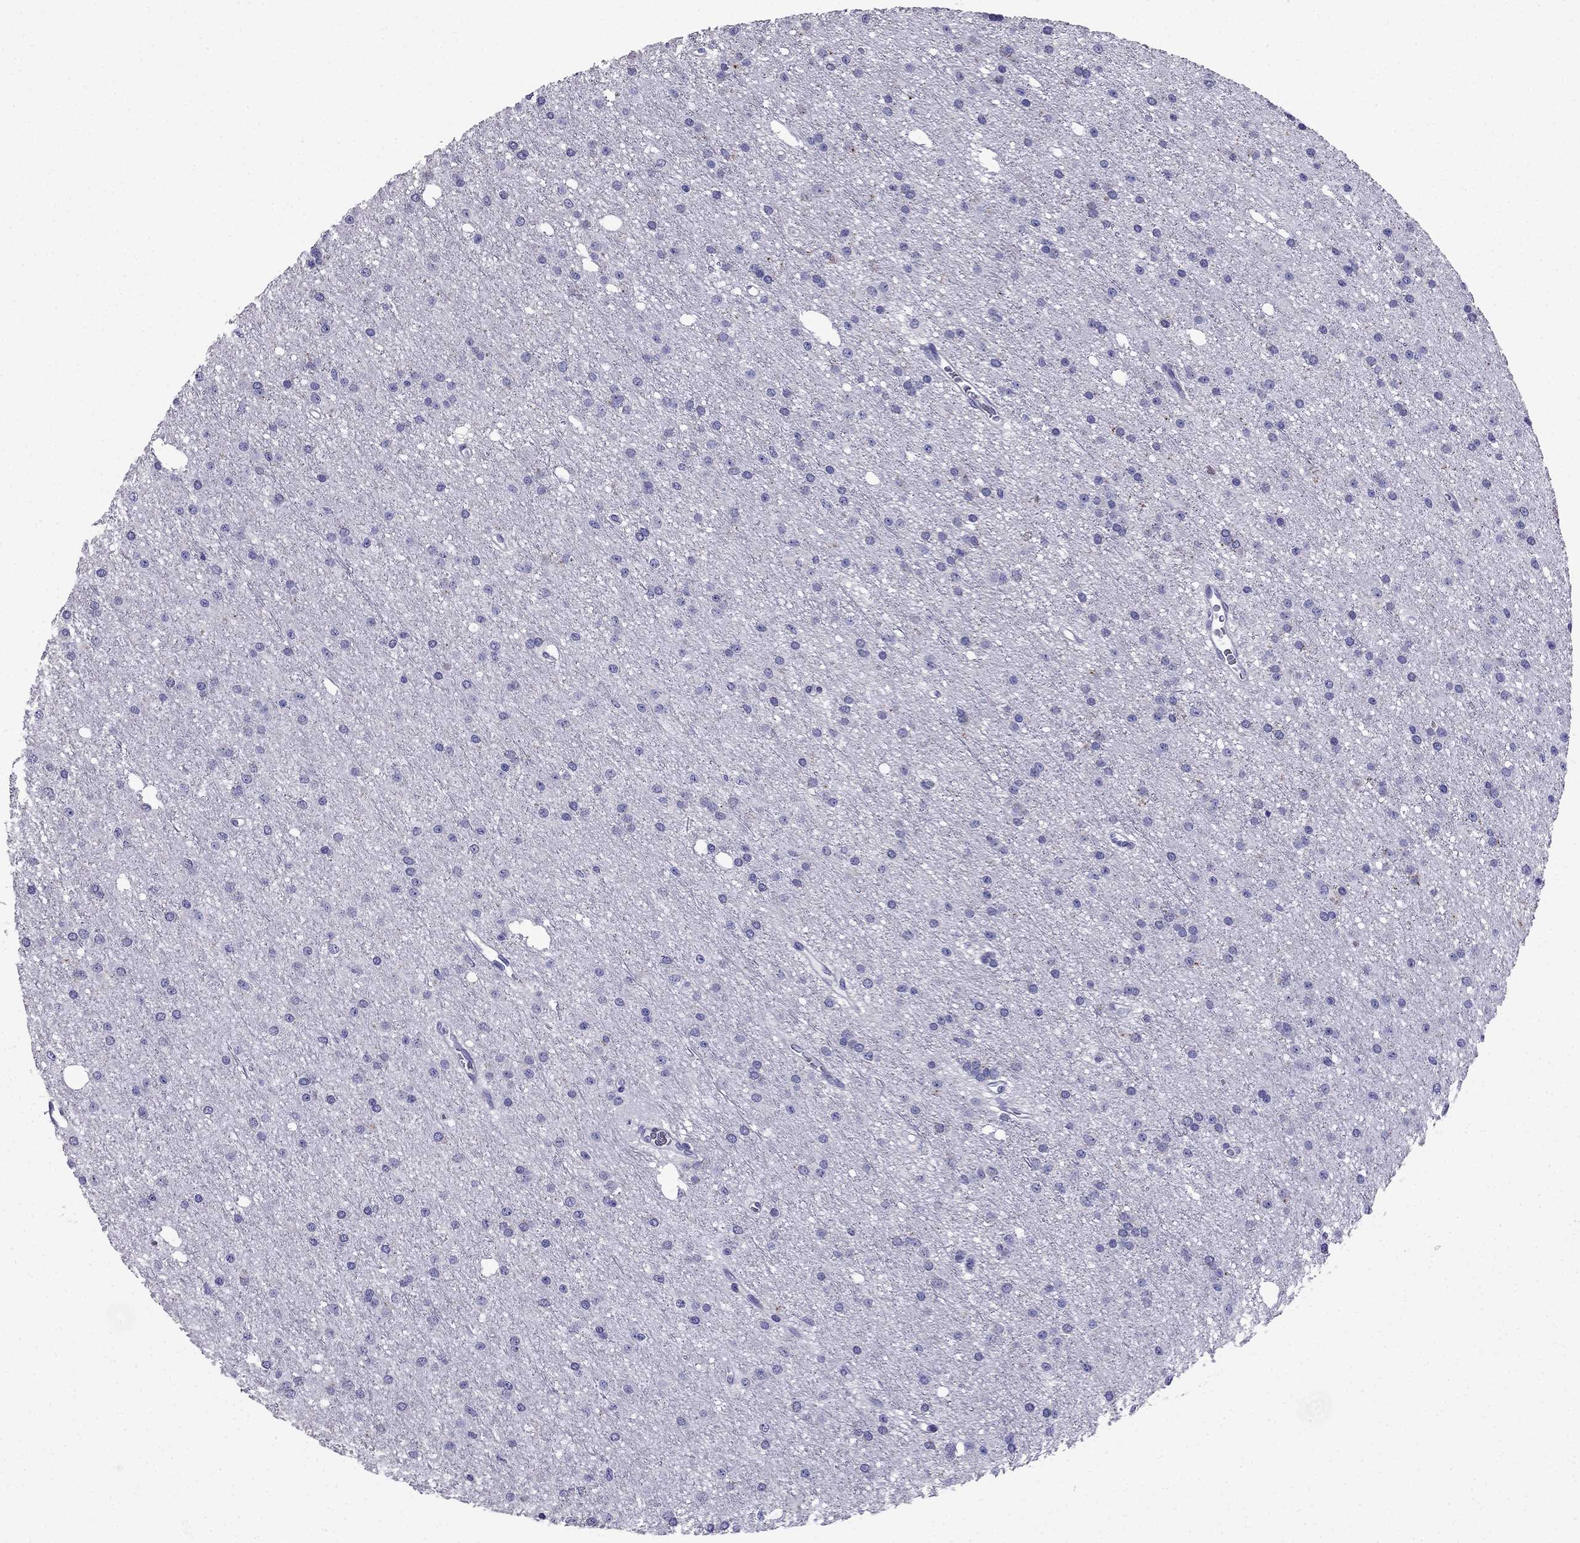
{"staining": {"intensity": "negative", "quantity": "none", "location": "none"}, "tissue": "glioma", "cell_type": "Tumor cells", "image_type": "cancer", "snomed": [{"axis": "morphology", "description": "Glioma, malignant, Low grade"}, {"axis": "topography", "description": "Brain"}], "caption": "Immunohistochemical staining of glioma exhibits no significant positivity in tumor cells.", "gene": "PTH", "patient": {"sex": "male", "age": 27}}